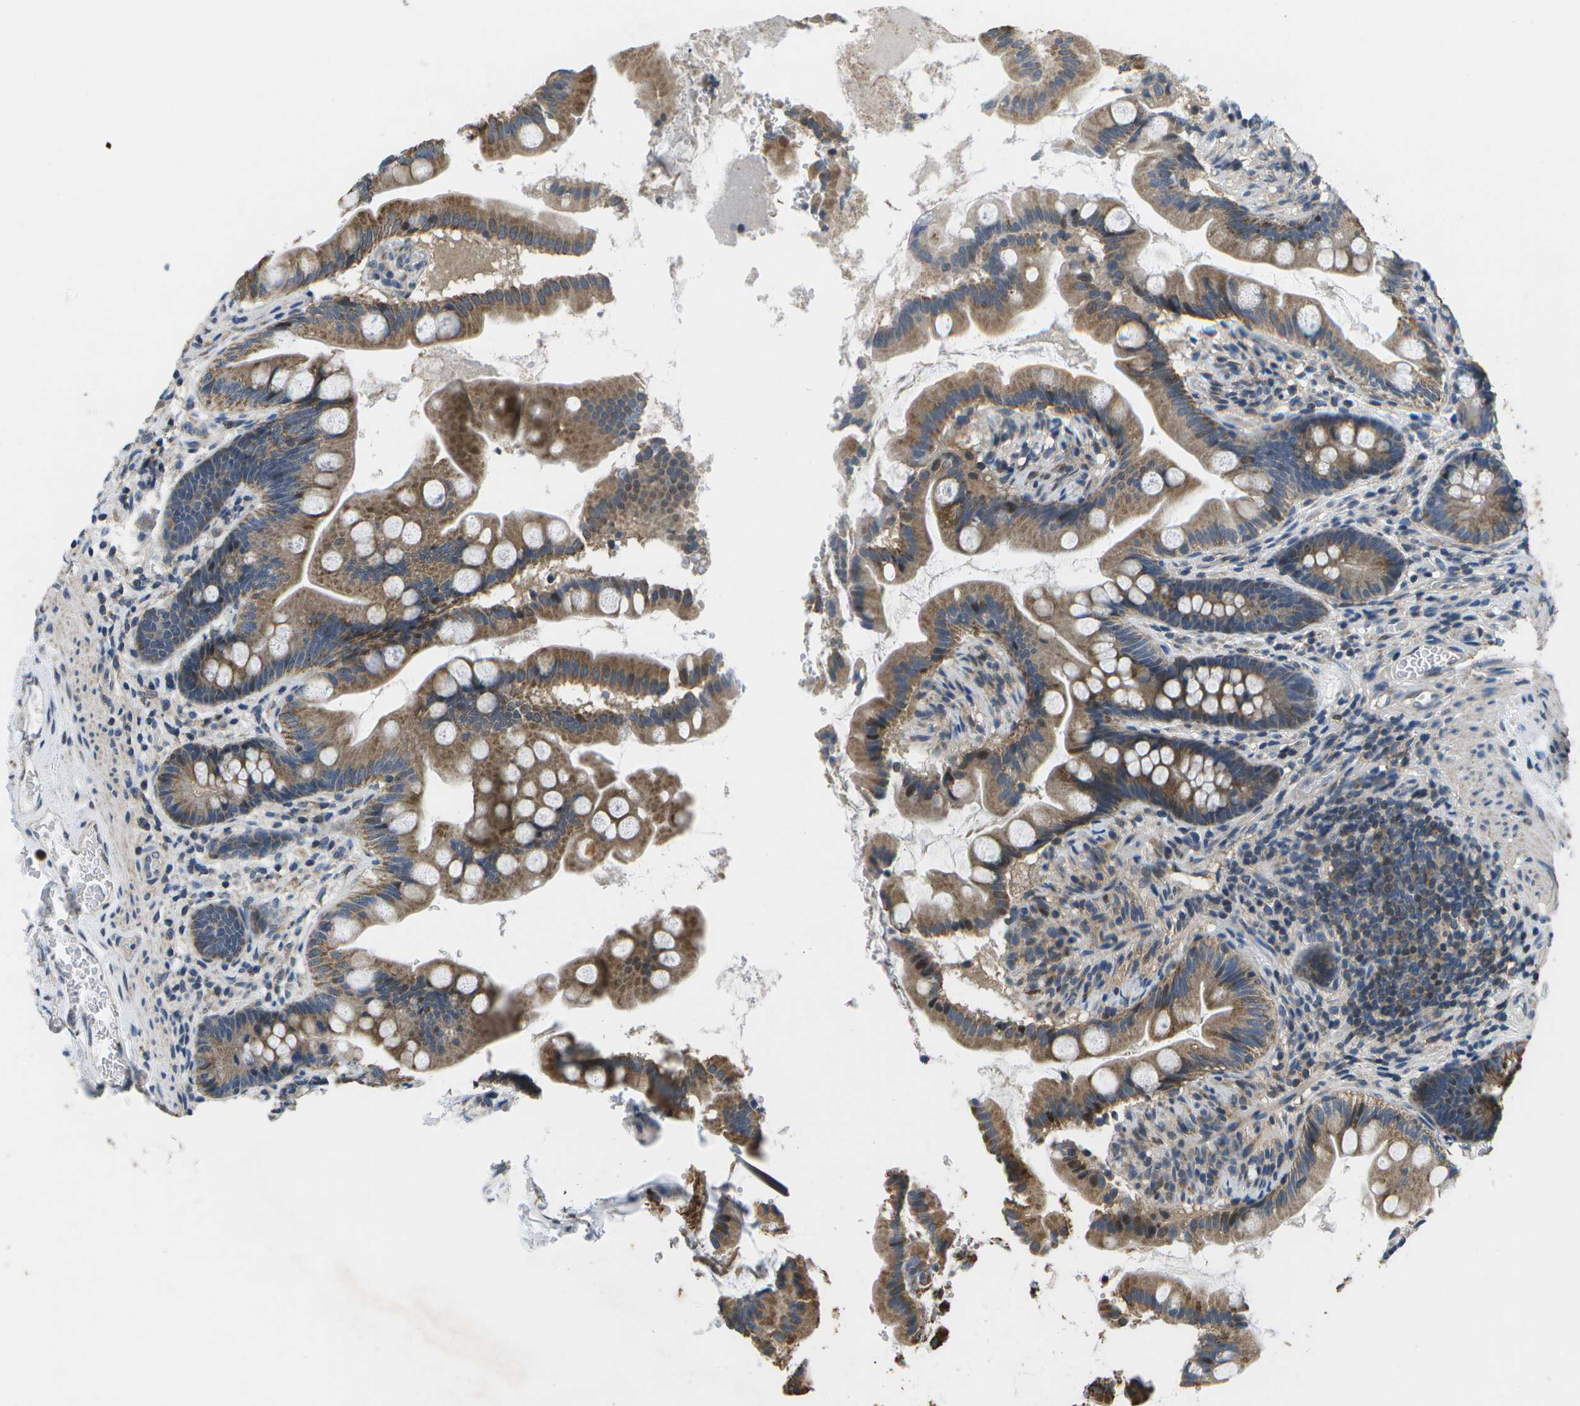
{"staining": {"intensity": "moderate", "quantity": ">75%", "location": "cytoplasmic/membranous"}, "tissue": "small intestine", "cell_type": "Glandular cells", "image_type": "normal", "snomed": [{"axis": "morphology", "description": "Normal tissue, NOS"}, {"axis": "topography", "description": "Small intestine"}], "caption": "Protein expression analysis of unremarkable human small intestine reveals moderate cytoplasmic/membranous staining in approximately >75% of glandular cells.", "gene": "GALNT15", "patient": {"sex": "female", "age": 56}}